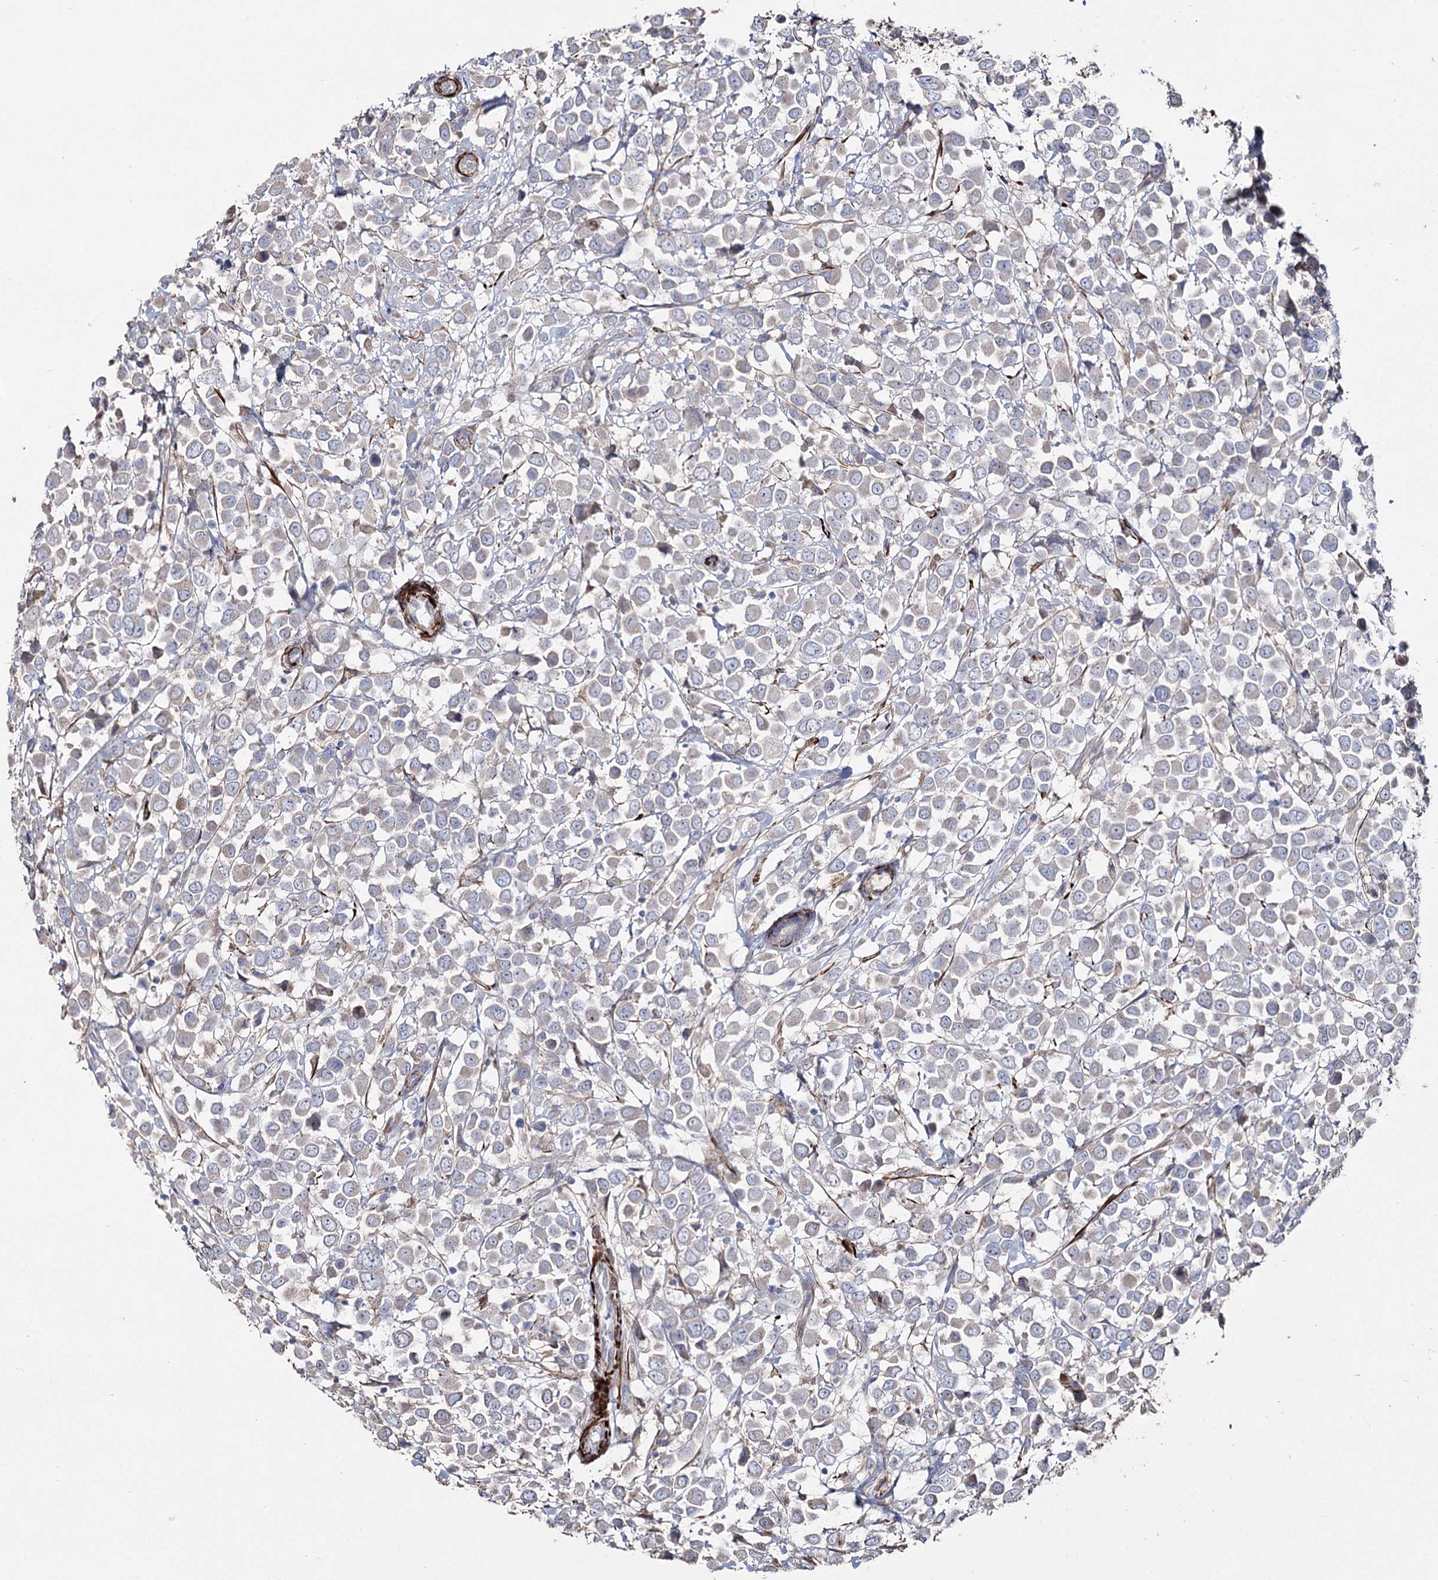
{"staining": {"intensity": "negative", "quantity": "none", "location": "none"}, "tissue": "breast cancer", "cell_type": "Tumor cells", "image_type": "cancer", "snomed": [{"axis": "morphology", "description": "Duct carcinoma"}, {"axis": "topography", "description": "Breast"}], "caption": "Tumor cells are negative for protein expression in human intraductal carcinoma (breast).", "gene": "SUMF1", "patient": {"sex": "female", "age": 61}}